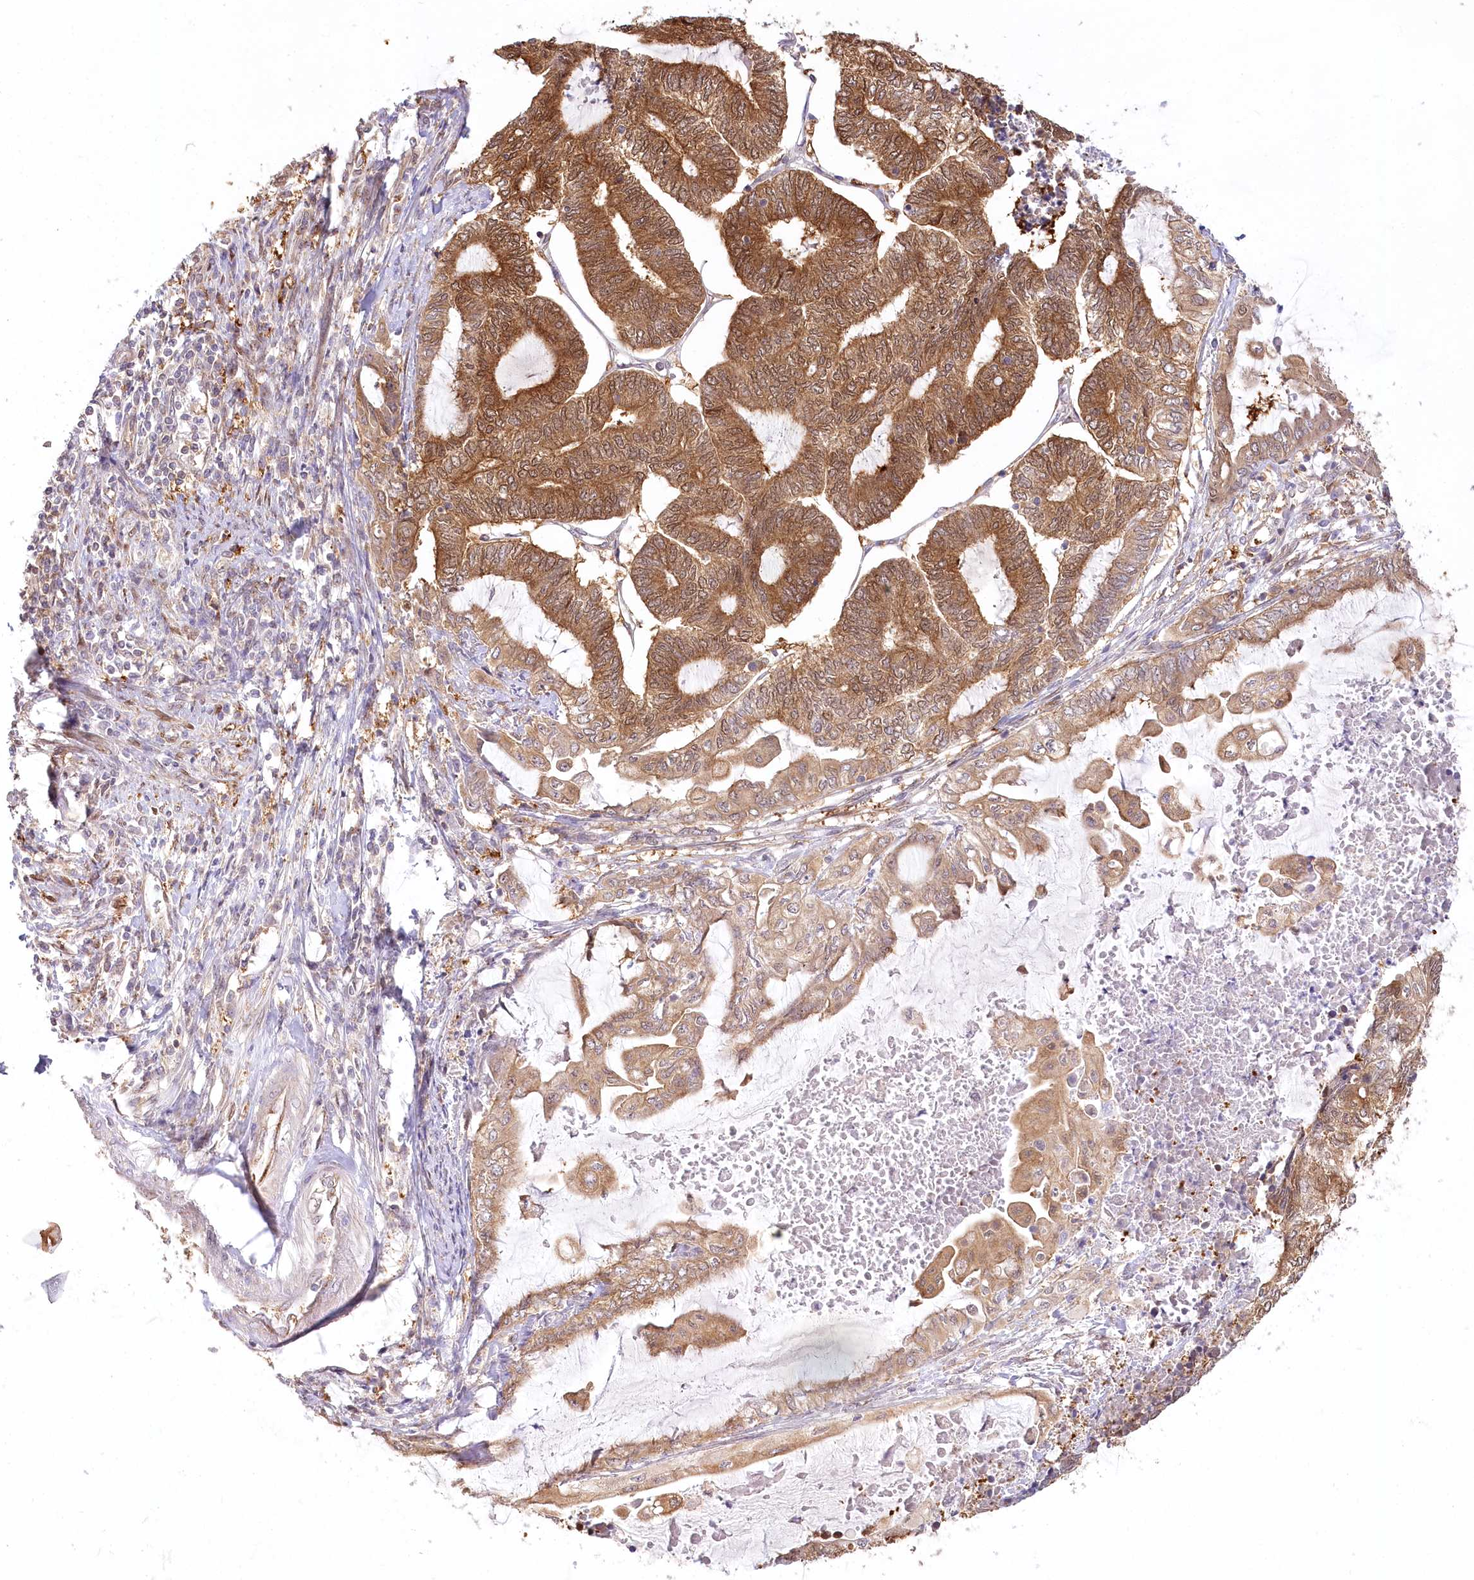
{"staining": {"intensity": "moderate", "quantity": ">75%", "location": "cytoplasmic/membranous"}, "tissue": "endometrial cancer", "cell_type": "Tumor cells", "image_type": "cancer", "snomed": [{"axis": "morphology", "description": "Adenocarcinoma, NOS"}, {"axis": "topography", "description": "Uterus"}, {"axis": "topography", "description": "Endometrium"}], "caption": "Protein expression by immunohistochemistry reveals moderate cytoplasmic/membranous expression in about >75% of tumor cells in endometrial cancer (adenocarcinoma). The protein is stained brown, and the nuclei are stained in blue (DAB IHC with brightfield microscopy, high magnification).", "gene": "INPP4B", "patient": {"sex": "female", "age": 70}}